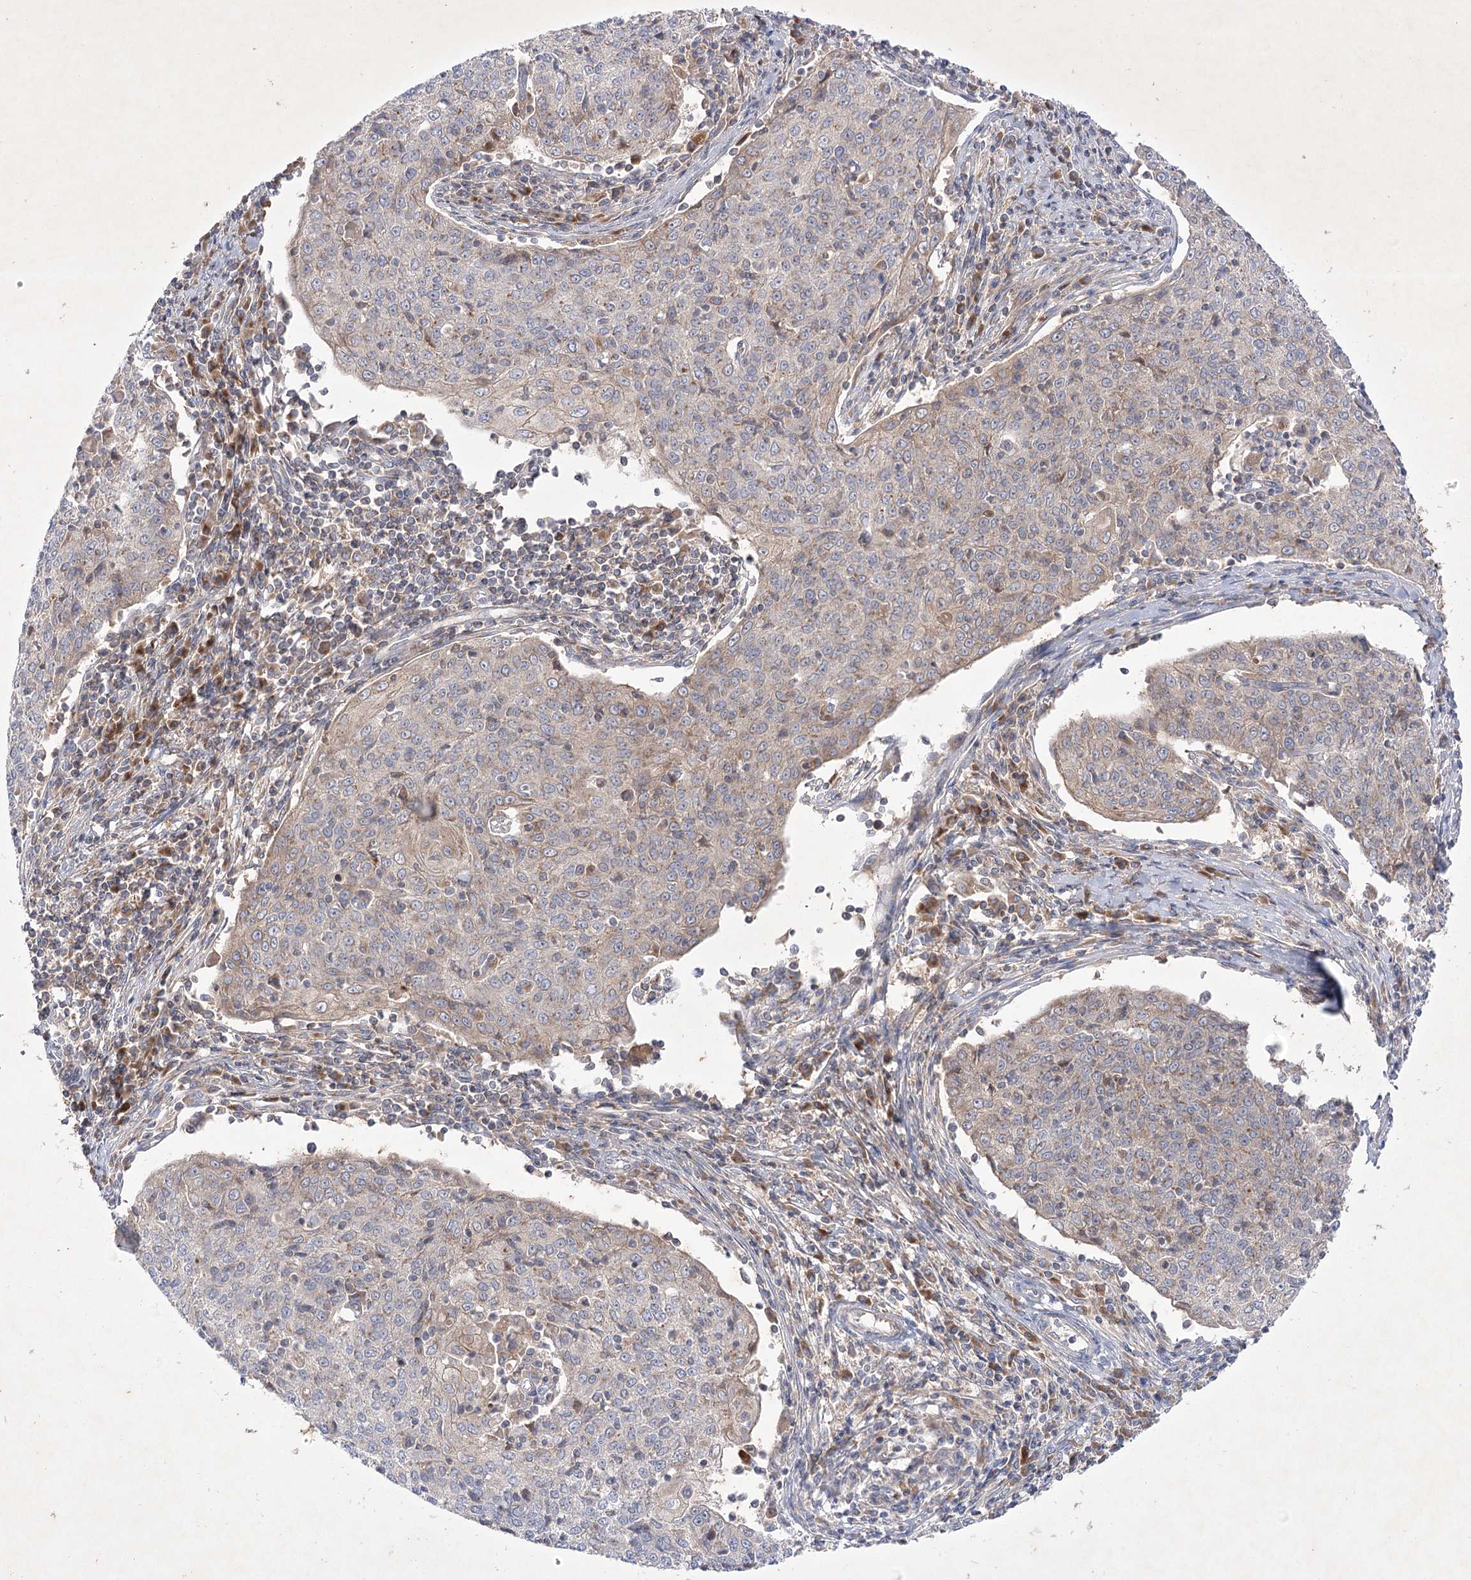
{"staining": {"intensity": "weak", "quantity": "<25%", "location": "cytoplasmic/membranous"}, "tissue": "cervical cancer", "cell_type": "Tumor cells", "image_type": "cancer", "snomed": [{"axis": "morphology", "description": "Squamous cell carcinoma, NOS"}, {"axis": "topography", "description": "Cervix"}], "caption": "There is no significant expression in tumor cells of cervical cancer (squamous cell carcinoma).", "gene": "GBF1", "patient": {"sex": "female", "age": 48}}